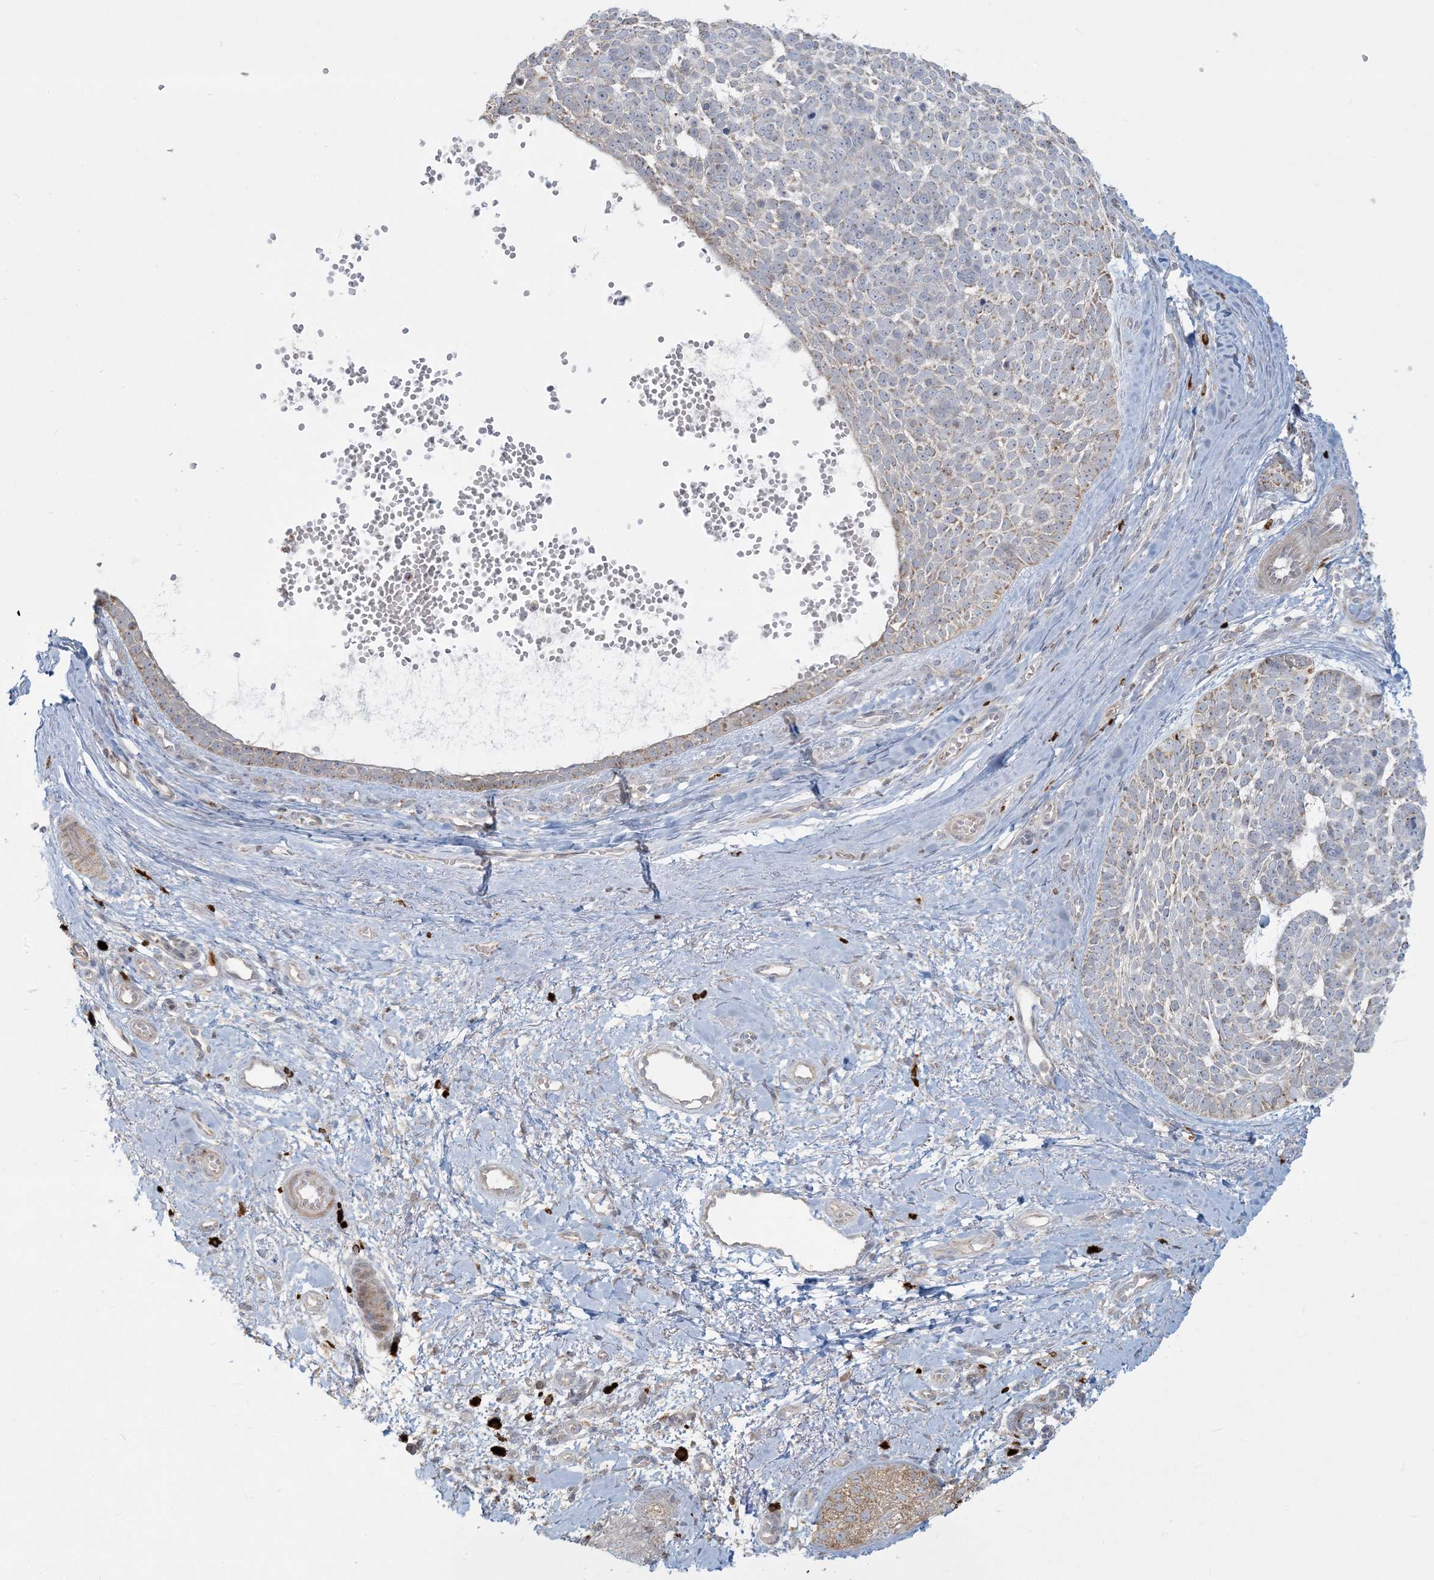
{"staining": {"intensity": "weak", "quantity": "<25%", "location": "cytoplasmic/membranous"}, "tissue": "skin cancer", "cell_type": "Tumor cells", "image_type": "cancer", "snomed": [{"axis": "morphology", "description": "Basal cell carcinoma"}, {"axis": "topography", "description": "Skin"}], "caption": "Immunohistochemistry (IHC) of human skin cancer shows no staining in tumor cells.", "gene": "MCAT", "patient": {"sex": "female", "age": 81}}